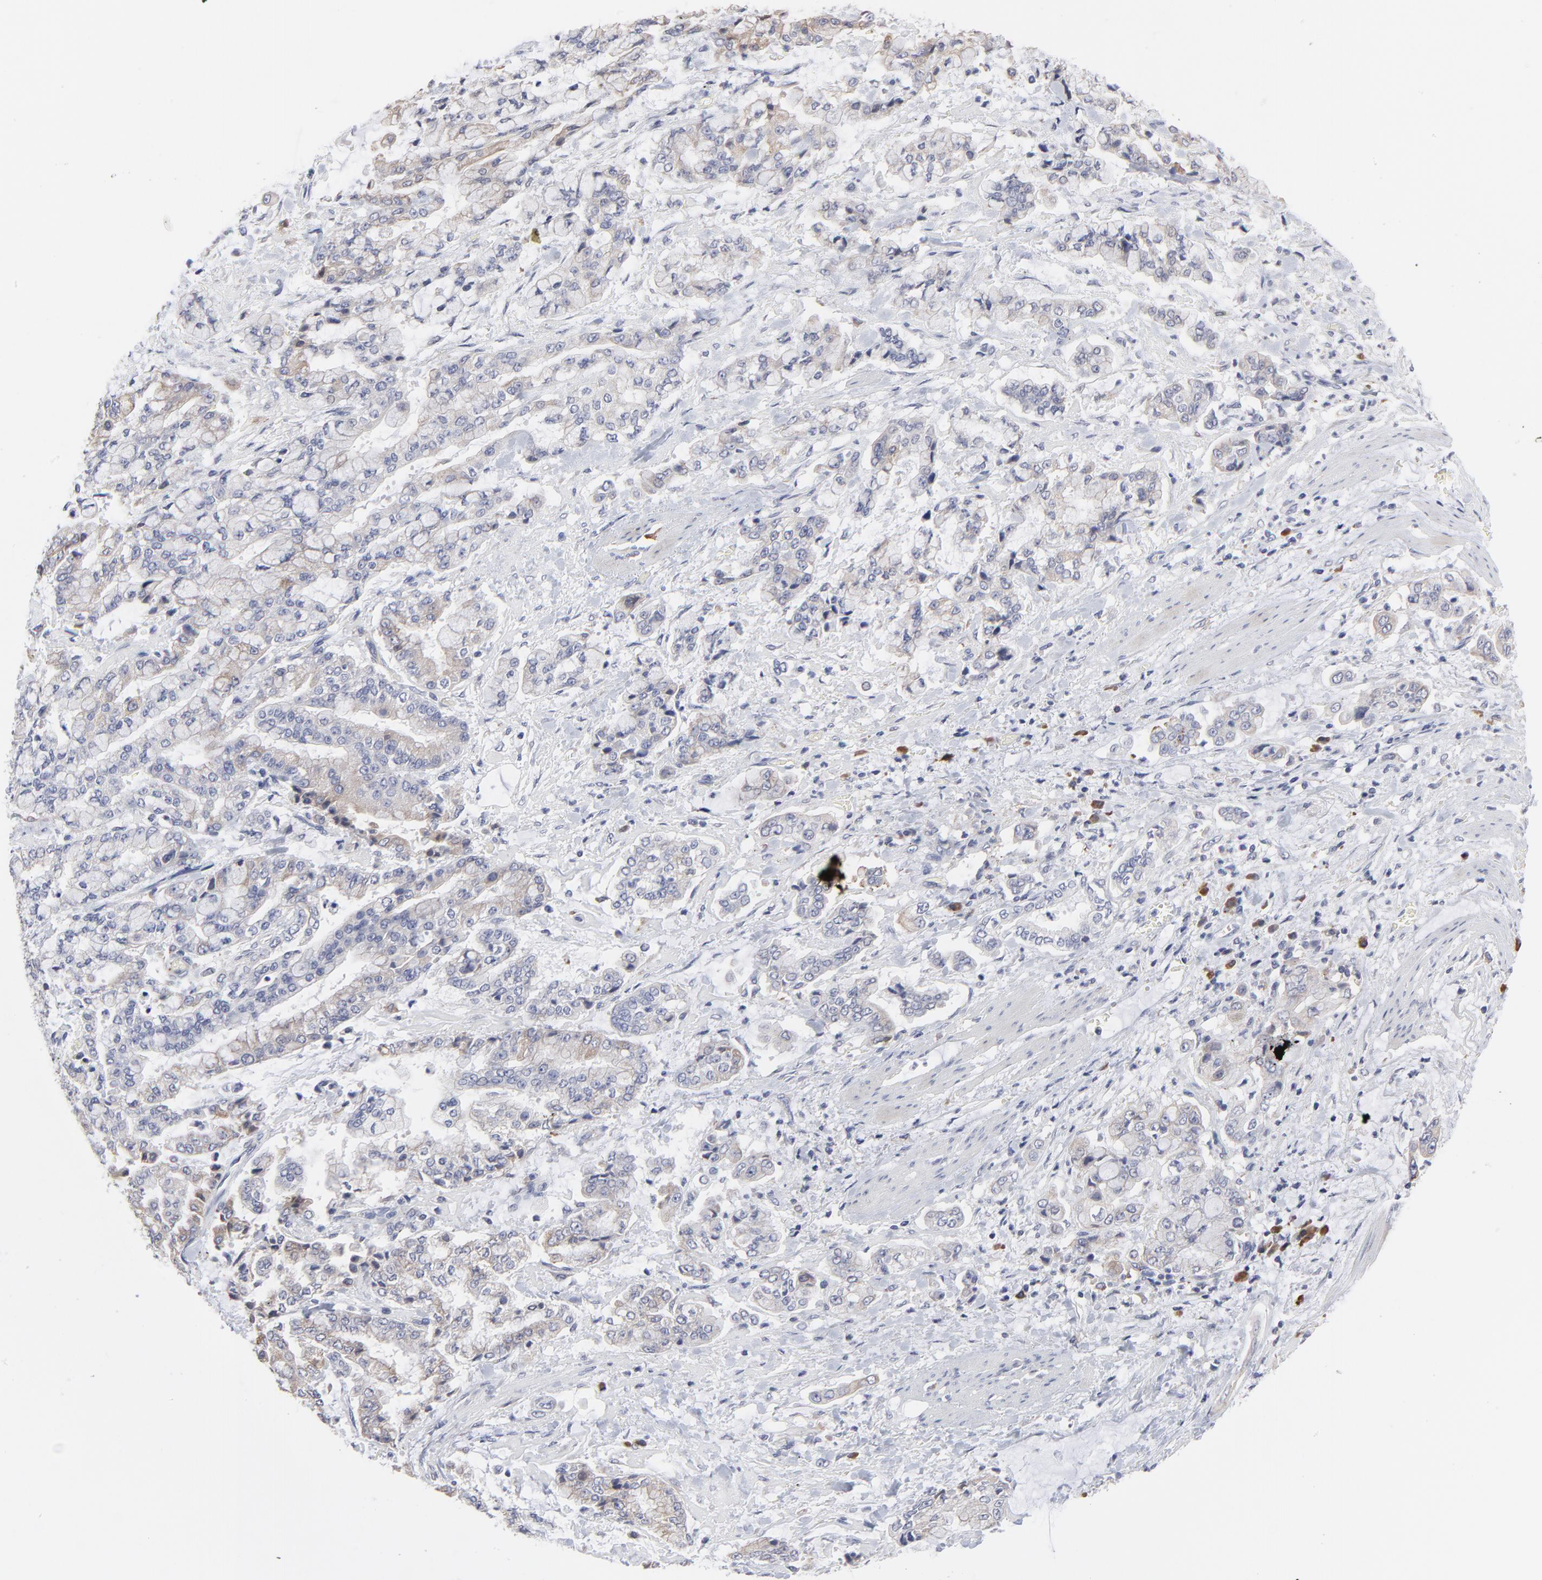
{"staining": {"intensity": "weak", "quantity": "25%-75%", "location": "cytoplasmic/membranous"}, "tissue": "stomach cancer", "cell_type": "Tumor cells", "image_type": "cancer", "snomed": [{"axis": "morphology", "description": "Normal tissue, NOS"}, {"axis": "morphology", "description": "Adenocarcinoma, NOS"}, {"axis": "topography", "description": "Stomach, upper"}, {"axis": "topography", "description": "Stomach"}], "caption": "This micrograph demonstrates immunohistochemistry (IHC) staining of stomach adenocarcinoma, with low weak cytoplasmic/membranous expression in about 25%-75% of tumor cells.", "gene": "TRIM22", "patient": {"sex": "male", "age": 76}}